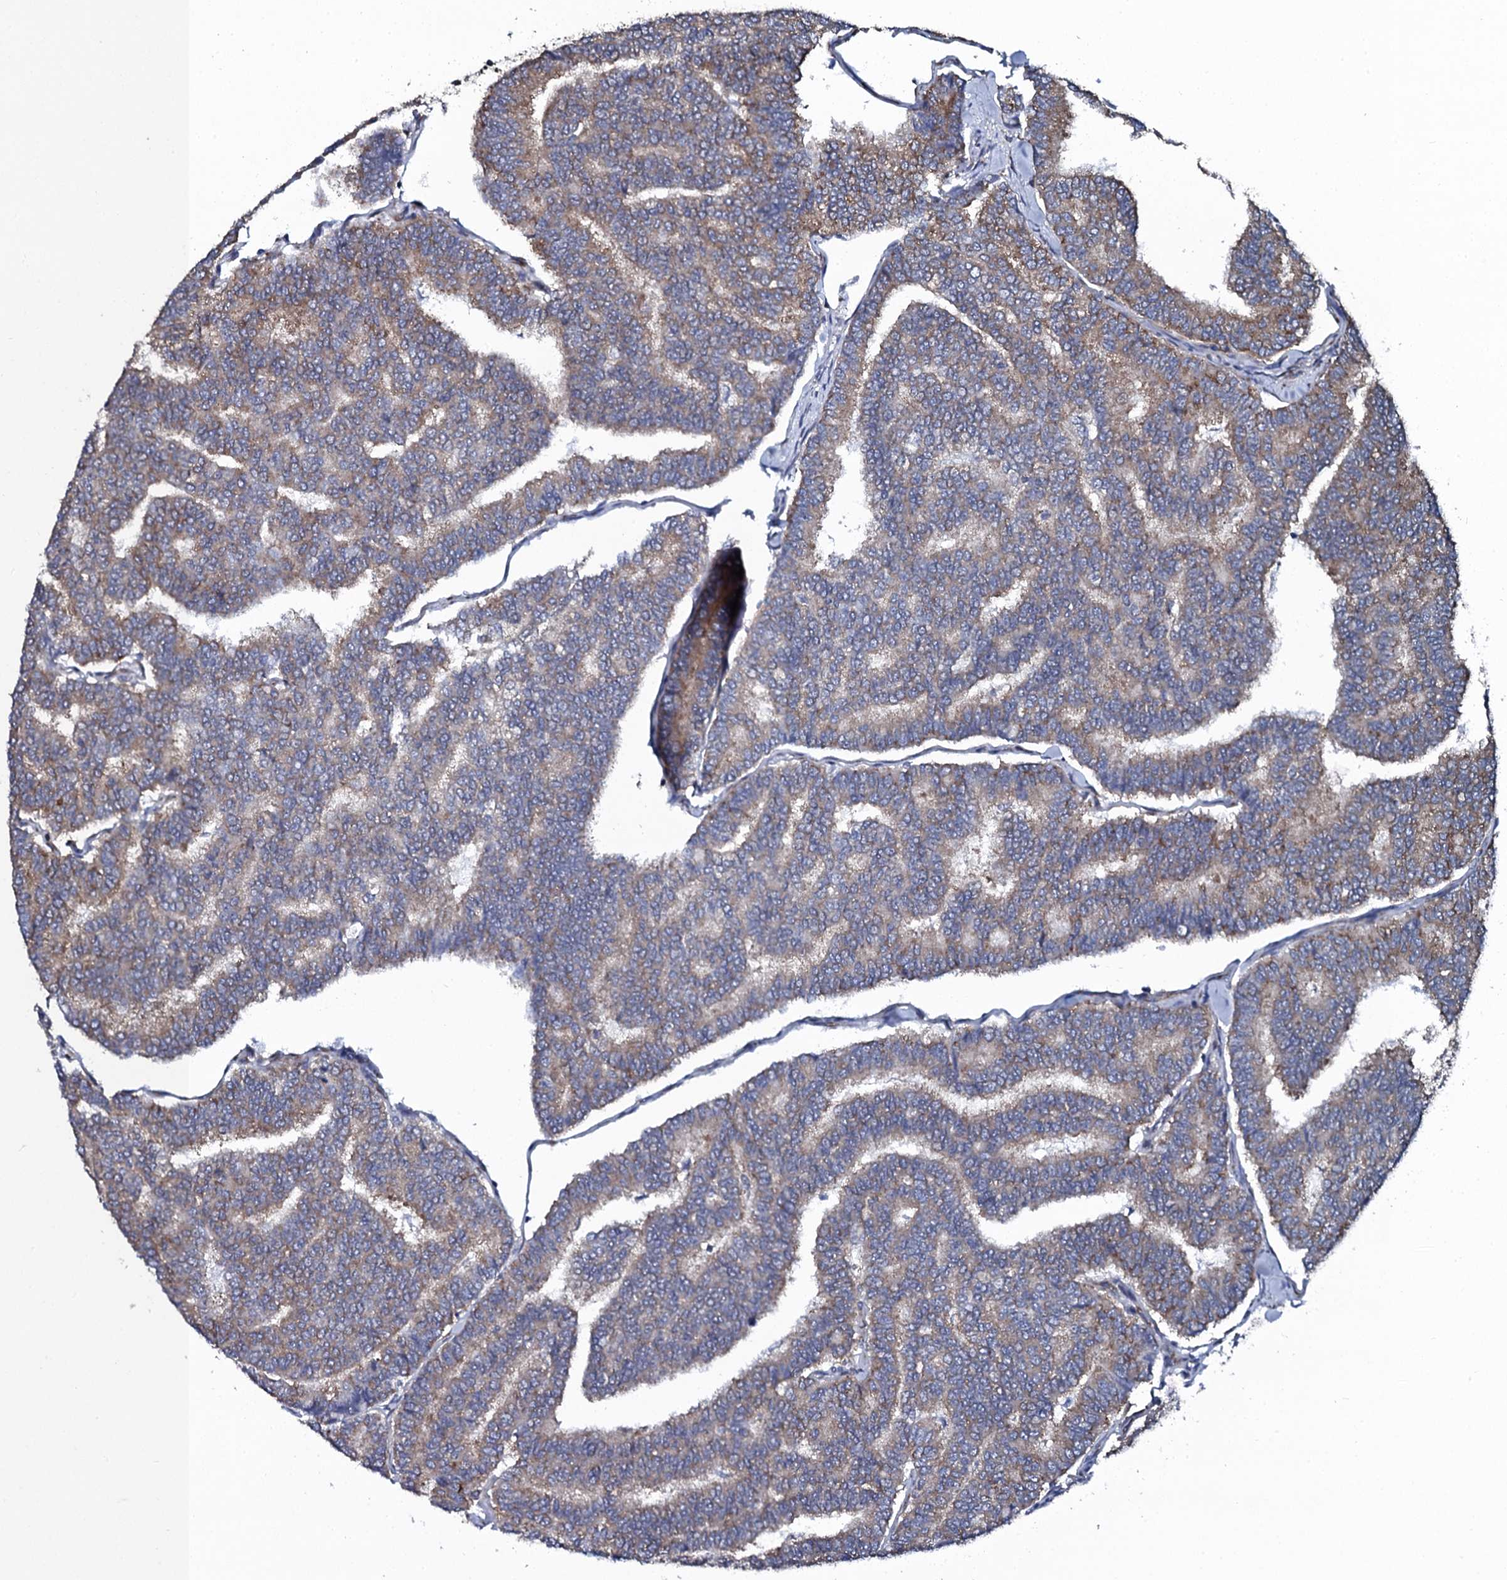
{"staining": {"intensity": "weak", "quantity": ">75%", "location": "cytoplasmic/membranous"}, "tissue": "thyroid cancer", "cell_type": "Tumor cells", "image_type": "cancer", "snomed": [{"axis": "morphology", "description": "Papillary adenocarcinoma, NOS"}, {"axis": "topography", "description": "Thyroid gland"}], "caption": "Immunohistochemical staining of human thyroid cancer demonstrates low levels of weak cytoplasmic/membranous protein expression in about >75% of tumor cells.", "gene": "SPTY2D1", "patient": {"sex": "female", "age": 35}}